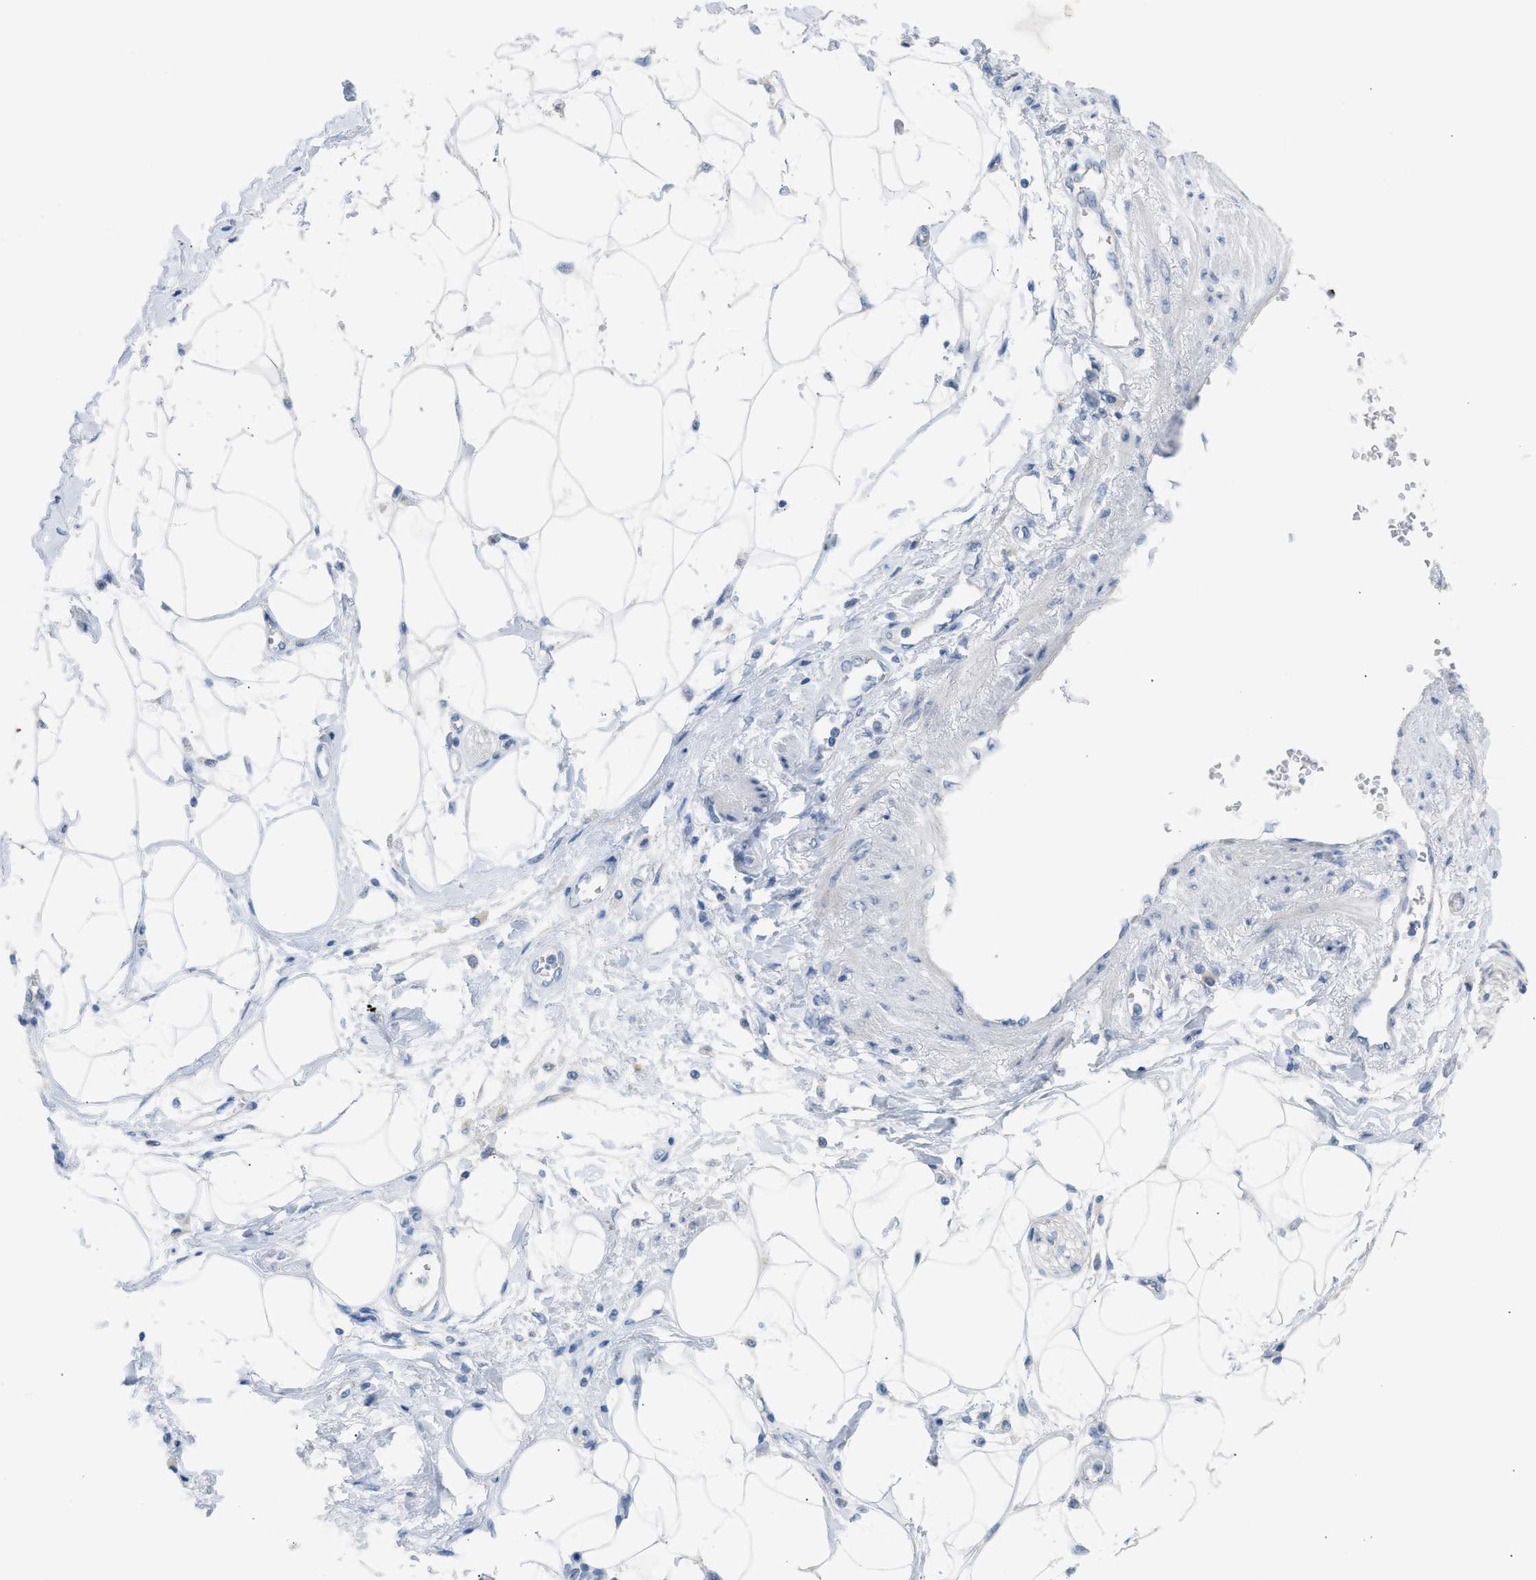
{"staining": {"intensity": "negative", "quantity": "none", "location": "none"}, "tissue": "adipose tissue", "cell_type": "Adipocytes", "image_type": "normal", "snomed": [{"axis": "morphology", "description": "Normal tissue, NOS"}, {"axis": "morphology", "description": "Adenocarcinoma, NOS"}, {"axis": "topography", "description": "Duodenum"}, {"axis": "topography", "description": "Peripheral nerve tissue"}], "caption": "Immunohistochemistry histopathology image of benign adipose tissue: human adipose tissue stained with DAB demonstrates no significant protein staining in adipocytes. (Brightfield microscopy of DAB (3,3'-diaminobenzidine) immunohistochemistry at high magnification).", "gene": "ERBB2", "patient": {"sex": "female", "age": 60}}